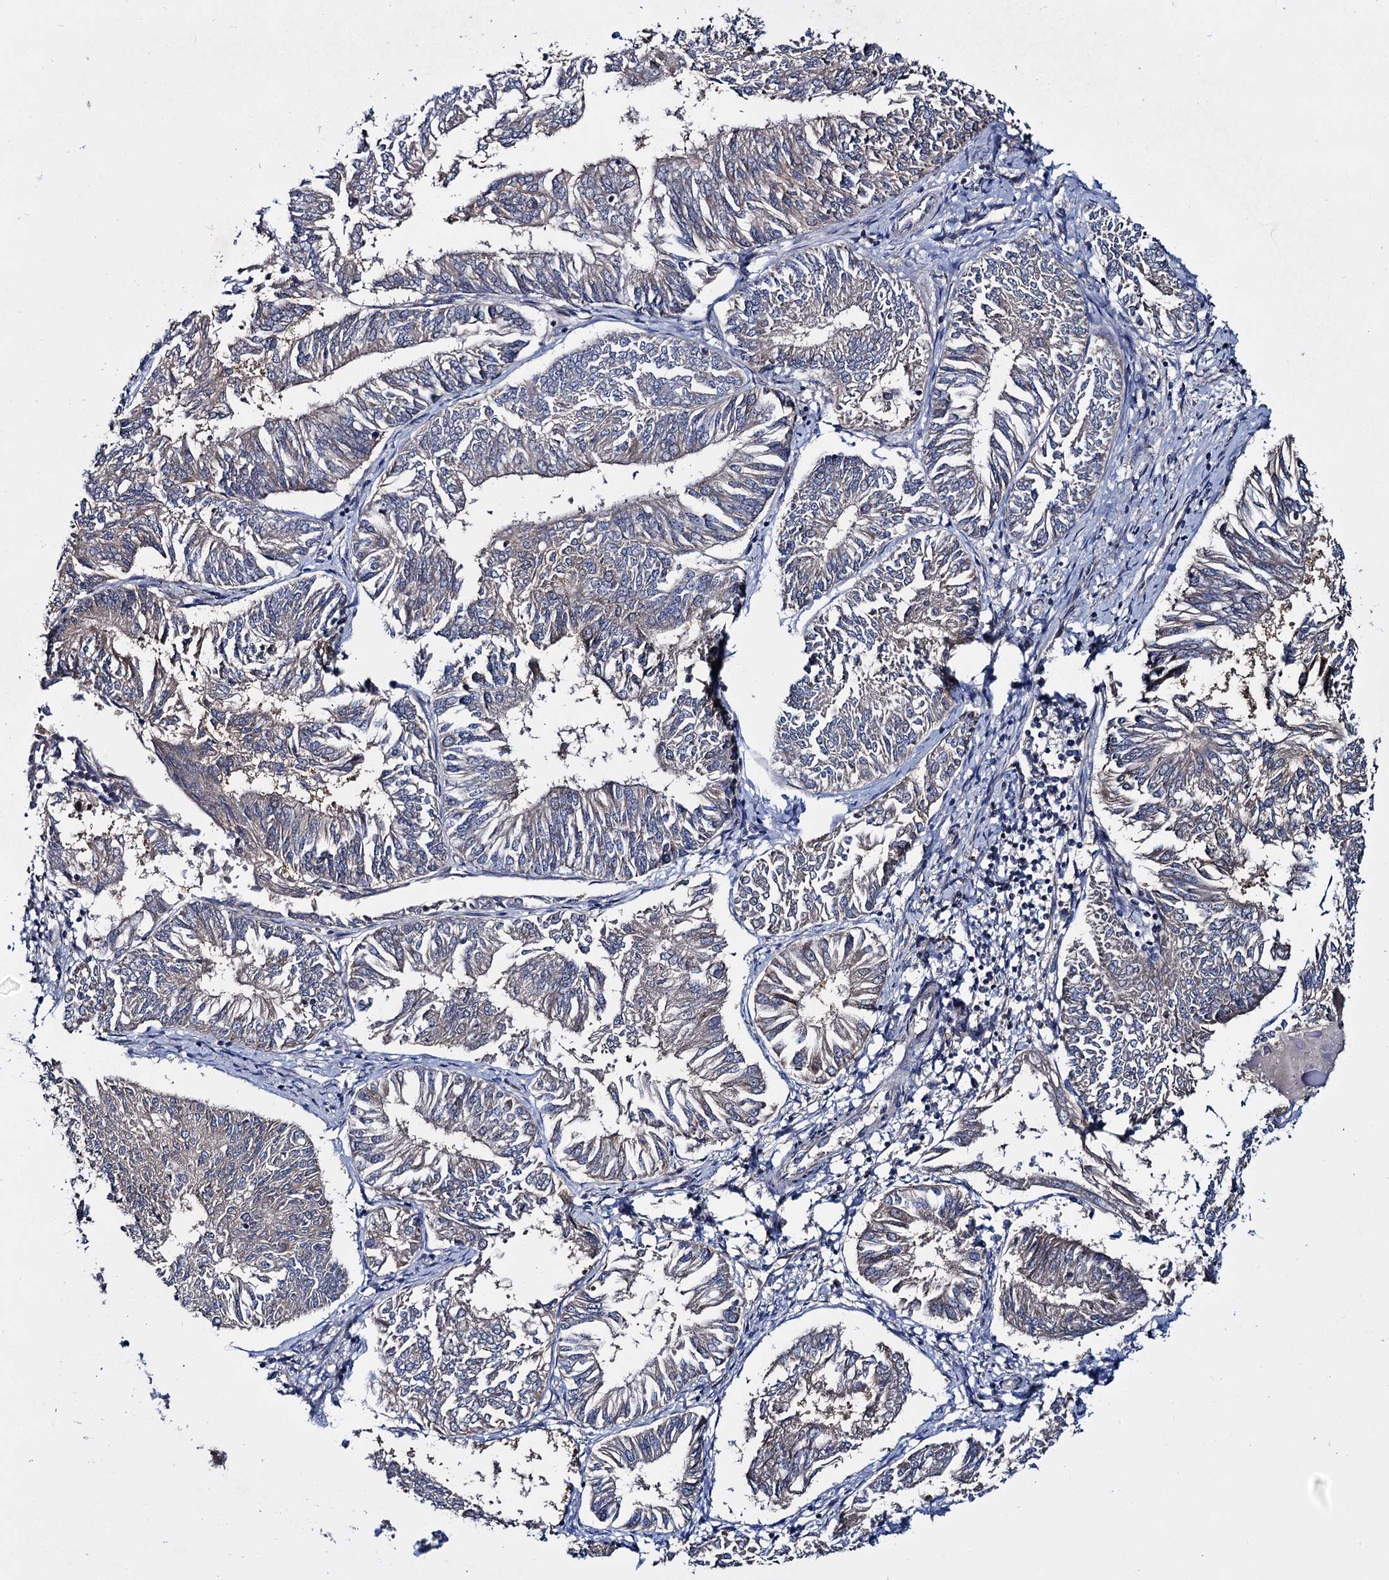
{"staining": {"intensity": "negative", "quantity": "none", "location": "none"}, "tissue": "endometrial cancer", "cell_type": "Tumor cells", "image_type": "cancer", "snomed": [{"axis": "morphology", "description": "Adenocarcinoma, NOS"}, {"axis": "topography", "description": "Endometrium"}], "caption": "Image shows no significant protein expression in tumor cells of endometrial cancer (adenocarcinoma).", "gene": "CEP192", "patient": {"sex": "female", "age": 58}}